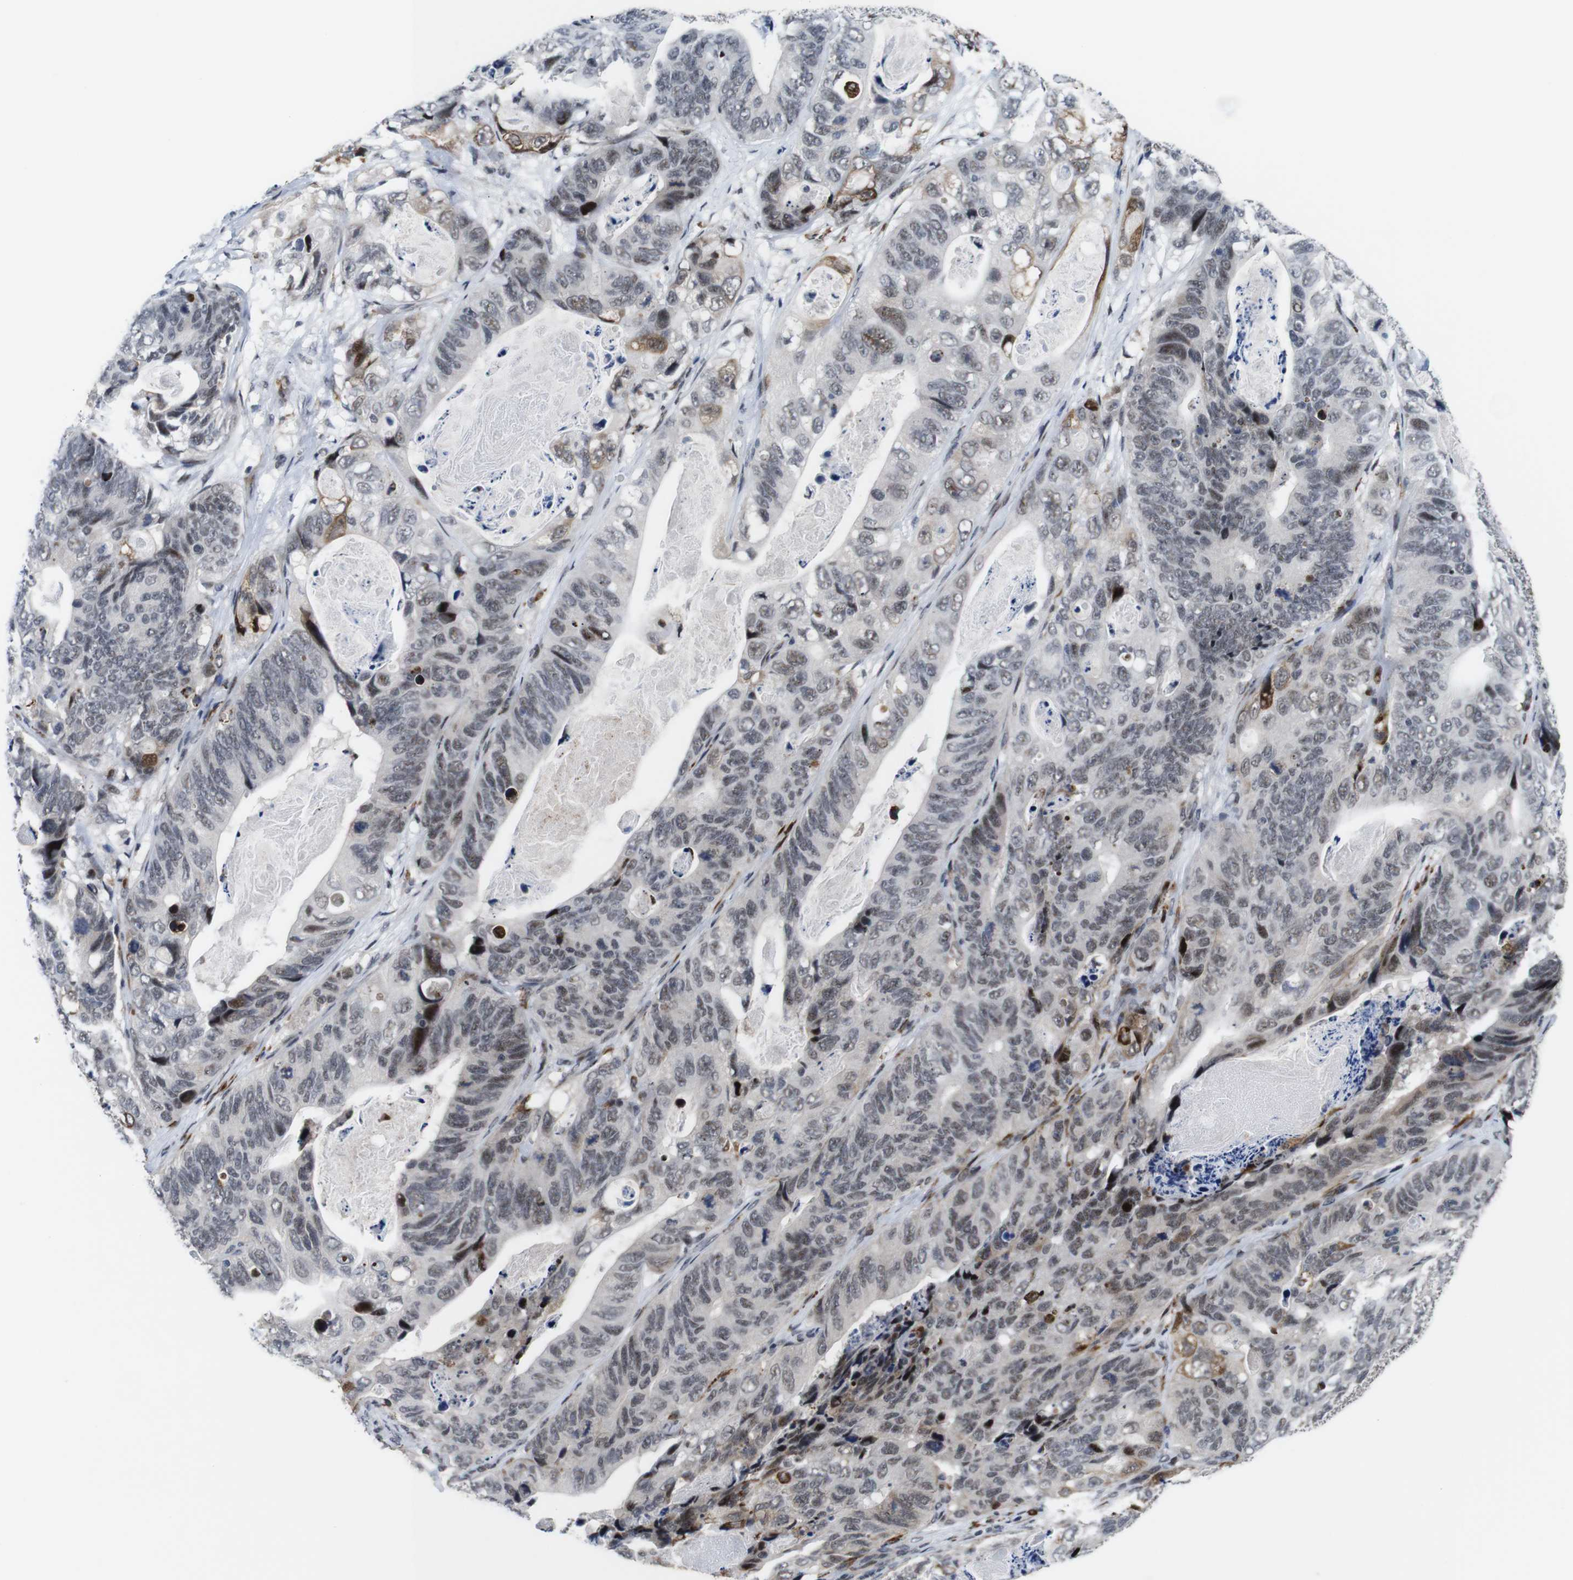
{"staining": {"intensity": "strong", "quantity": "<25%", "location": "cytoplasmic/membranous,nuclear"}, "tissue": "stomach cancer", "cell_type": "Tumor cells", "image_type": "cancer", "snomed": [{"axis": "morphology", "description": "Adenocarcinoma, NOS"}, {"axis": "topography", "description": "Stomach"}], "caption": "Immunohistochemistry (IHC) staining of stomach cancer (adenocarcinoma), which exhibits medium levels of strong cytoplasmic/membranous and nuclear positivity in about <25% of tumor cells indicating strong cytoplasmic/membranous and nuclear protein staining. The staining was performed using DAB (brown) for protein detection and nuclei were counterstained in hematoxylin (blue).", "gene": "EIF4G1", "patient": {"sex": "female", "age": 89}}